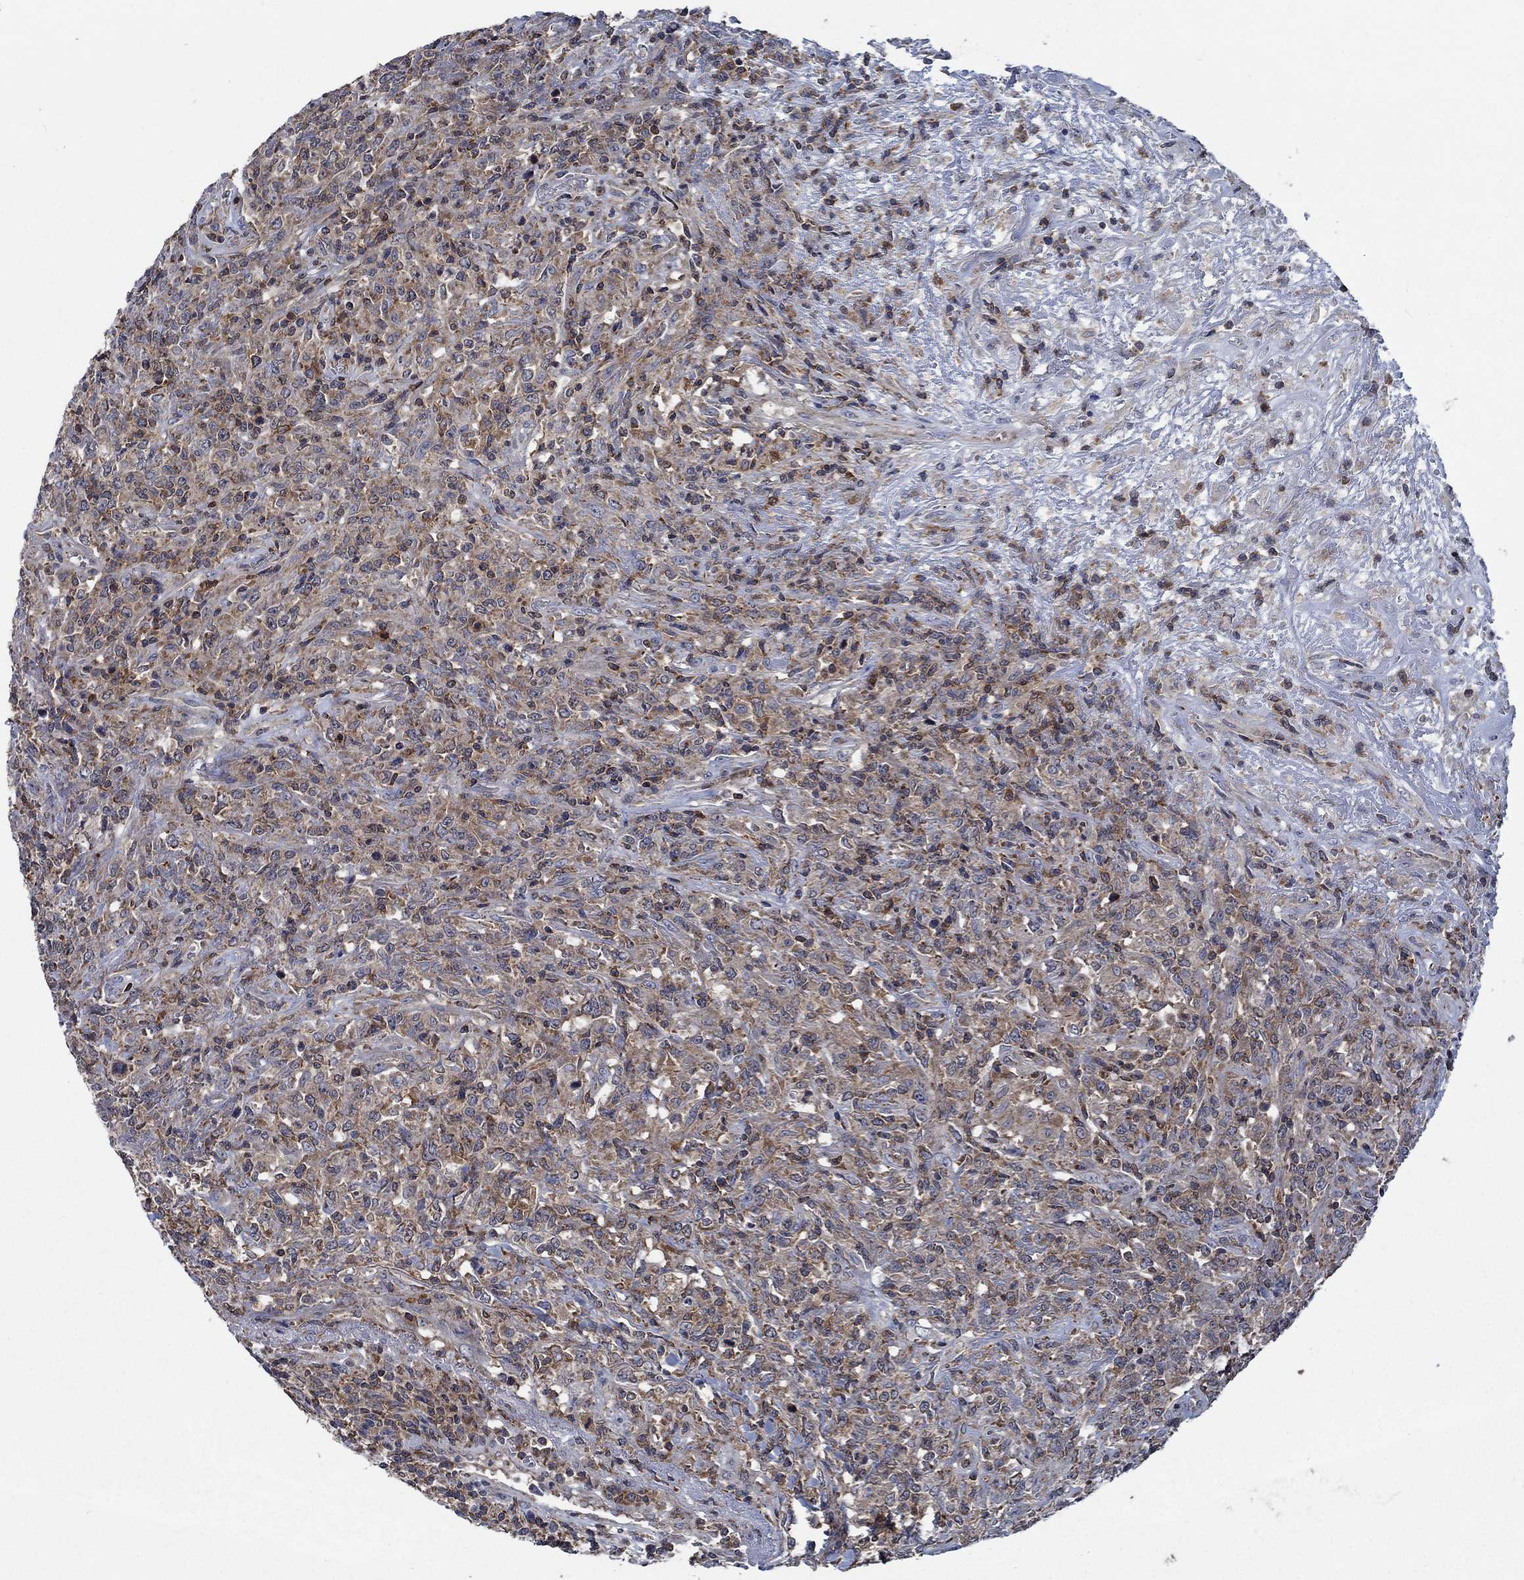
{"staining": {"intensity": "weak", "quantity": ">75%", "location": "cytoplasmic/membranous"}, "tissue": "lymphoma", "cell_type": "Tumor cells", "image_type": "cancer", "snomed": [{"axis": "morphology", "description": "Malignant lymphoma, non-Hodgkin's type, High grade"}, {"axis": "topography", "description": "Lung"}], "caption": "Immunohistochemical staining of high-grade malignant lymphoma, non-Hodgkin's type reveals low levels of weak cytoplasmic/membranous protein expression in approximately >75% of tumor cells.", "gene": "STXBP6", "patient": {"sex": "male", "age": 79}}